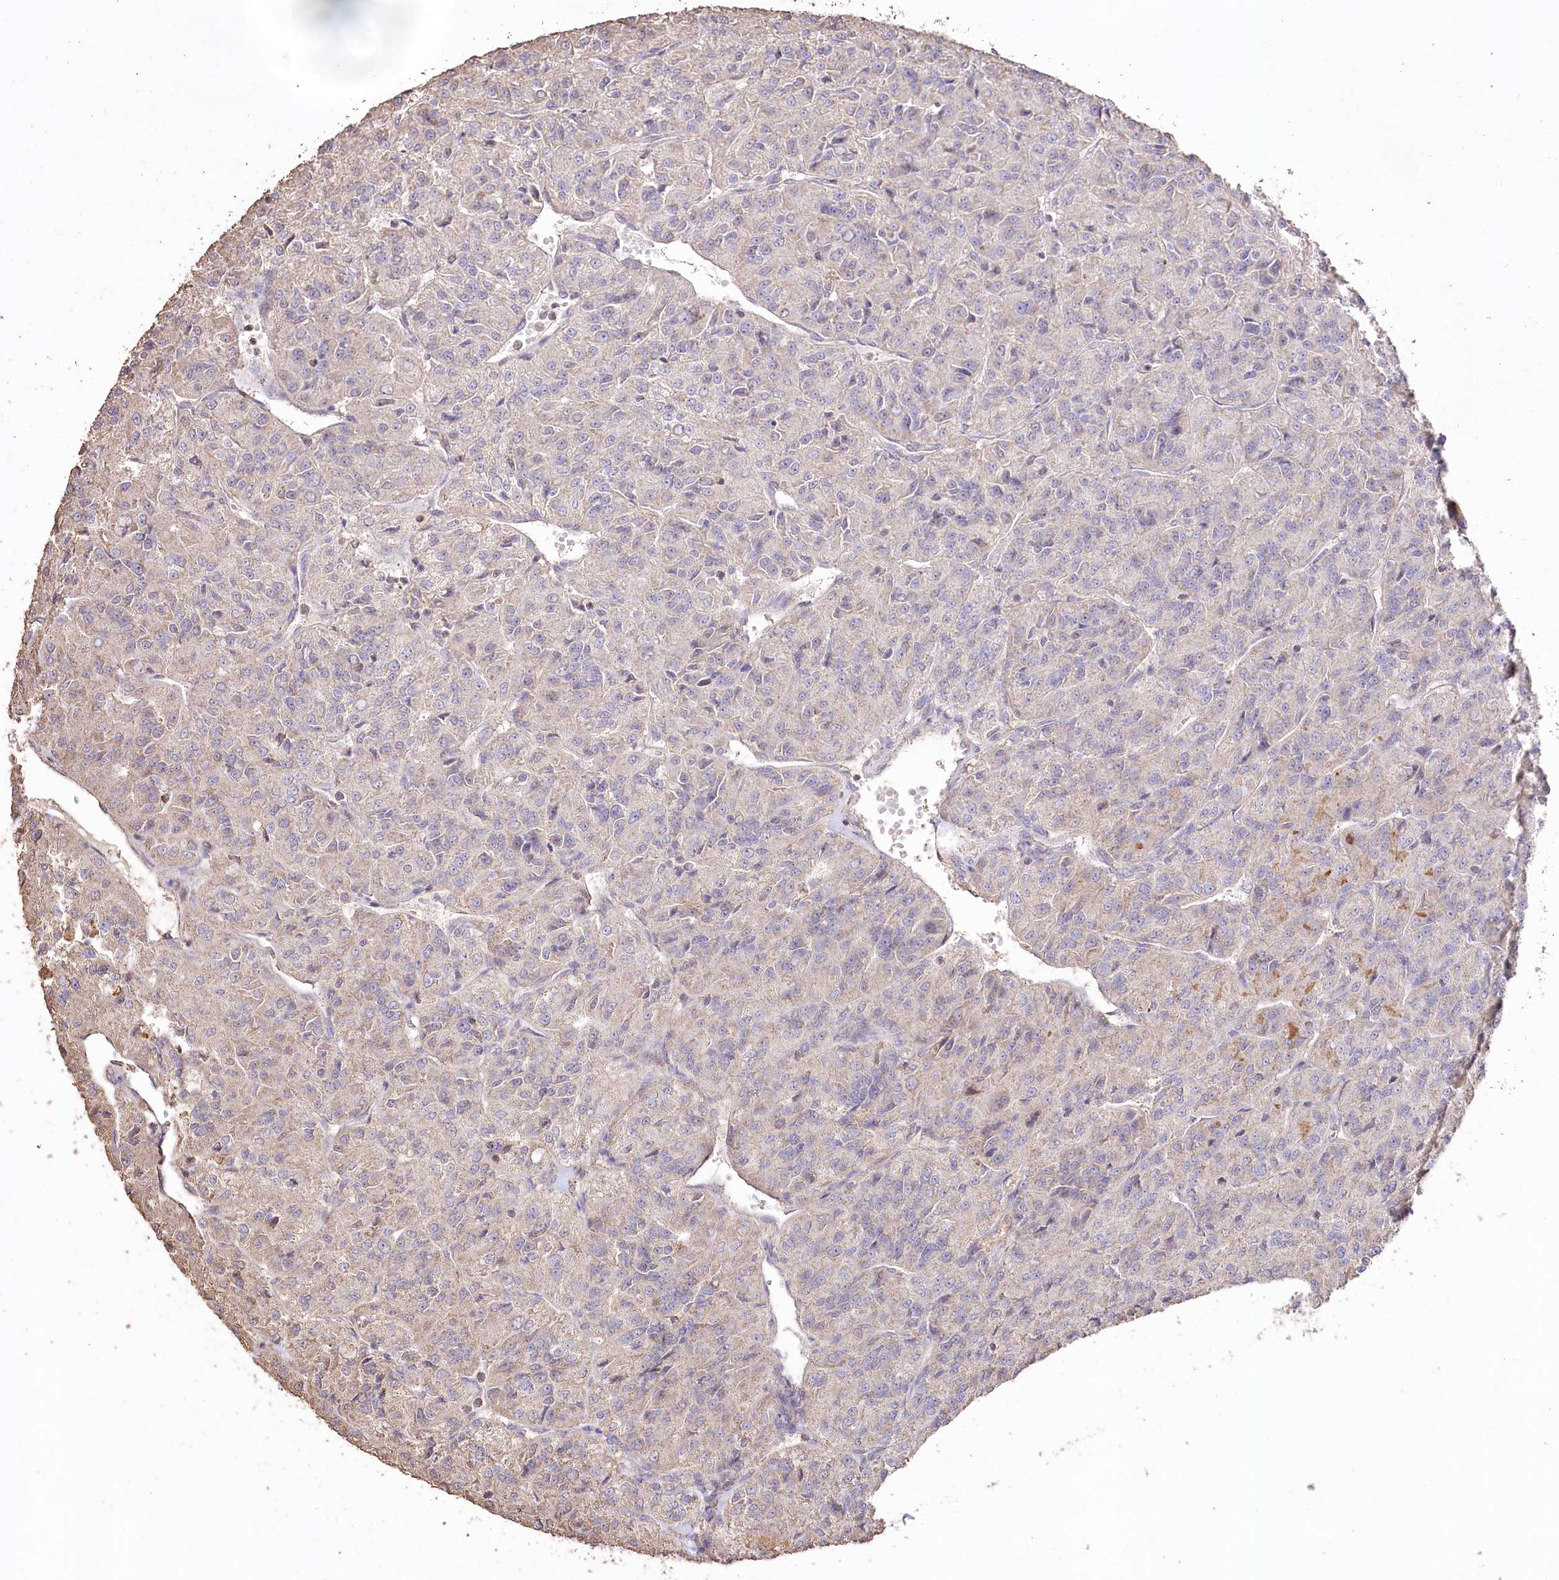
{"staining": {"intensity": "negative", "quantity": "none", "location": "none"}, "tissue": "renal cancer", "cell_type": "Tumor cells", "image_type": "cancer", "snomed": [{"axis": "morphology", "description": "Adenocarcinoma, NOS"}, {"axis": "topography", "description": "Kidney"}], "caption": "High power microscopy image of an immunohistochemistry (IHC) histopathology image of adenocarcinoma (renal), revealing no significant expression in tumor cells.", "gene": "IREB2", "patient": {"sex": "female", "age": 63}}